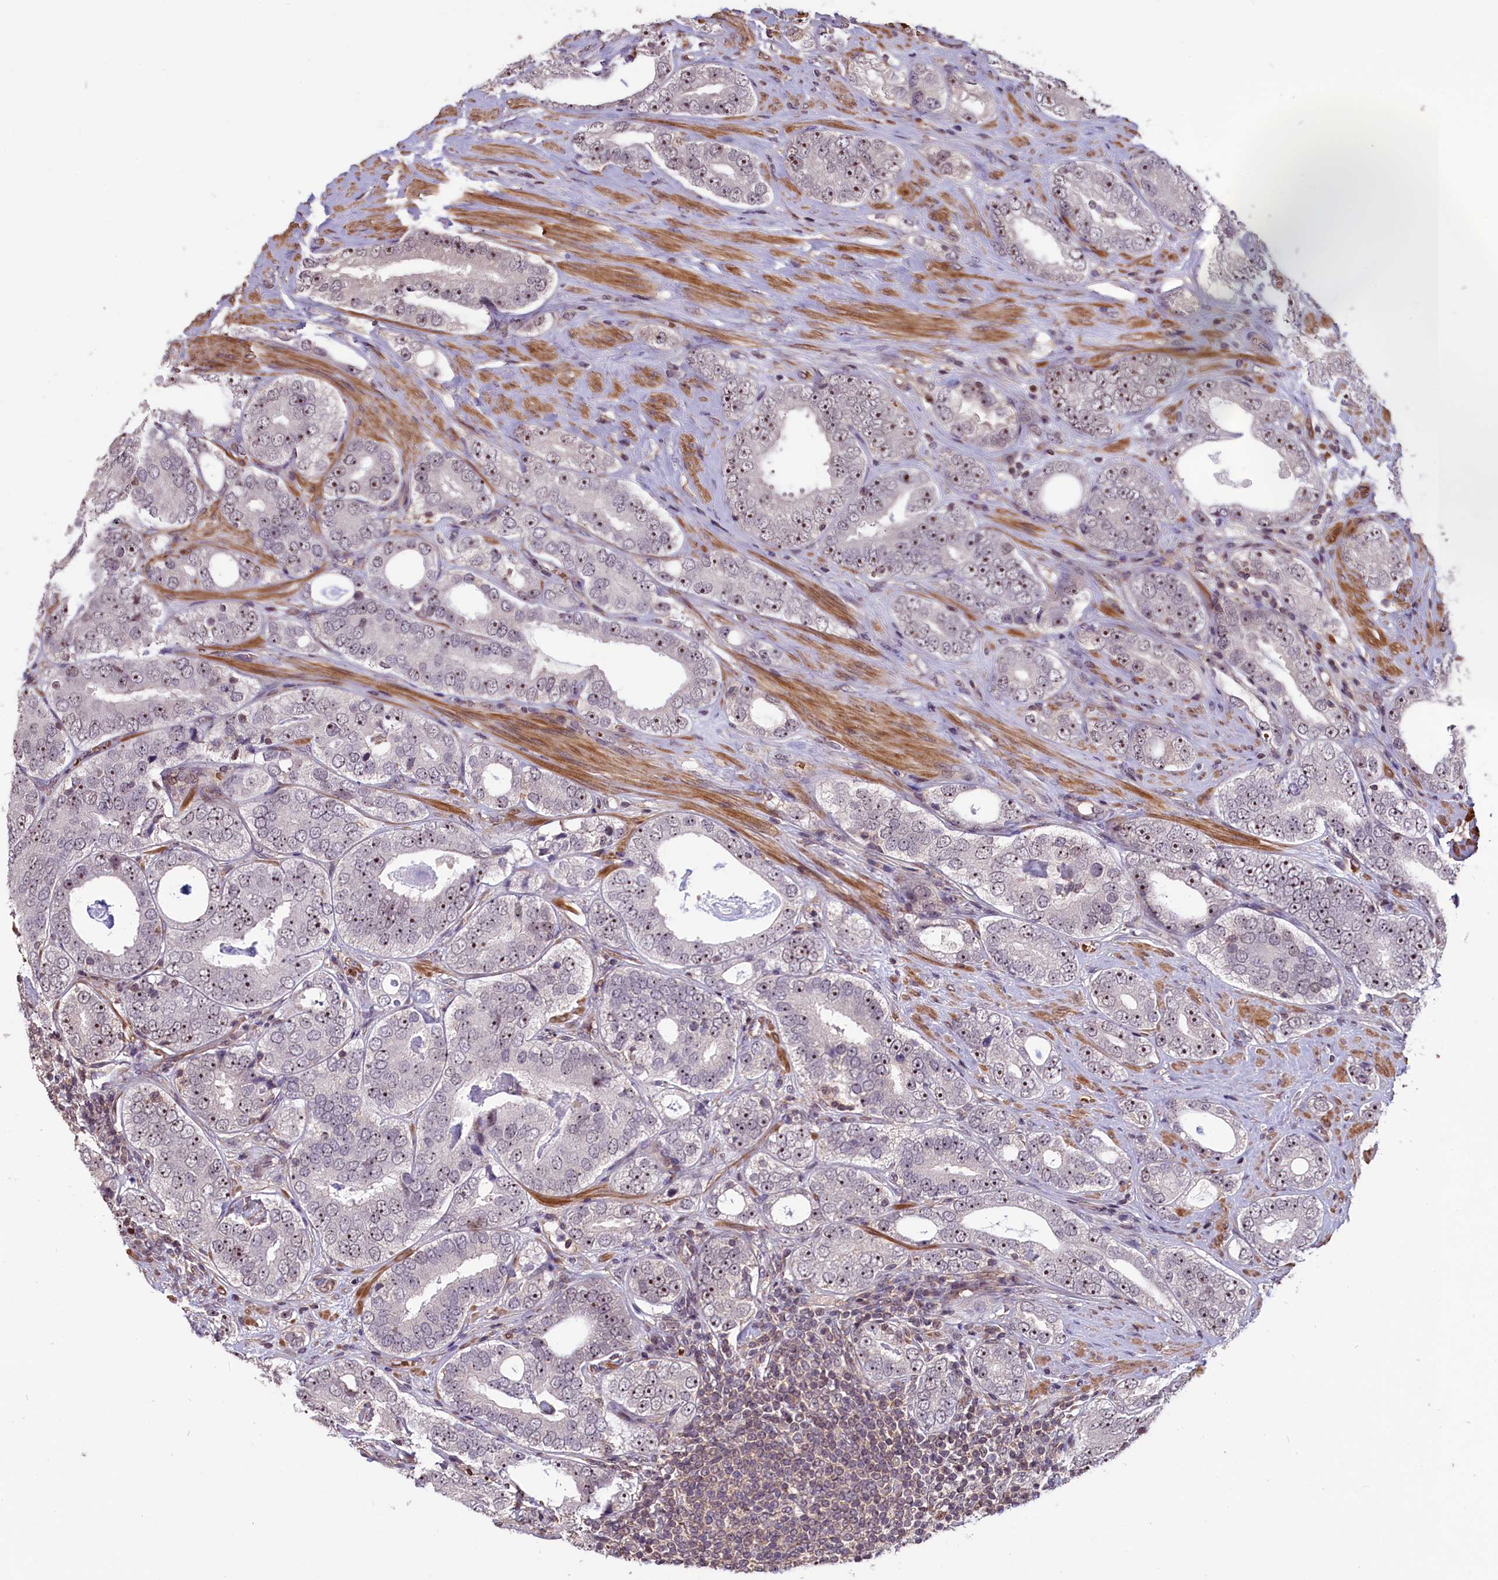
{"staining": {"intensity": "moderate", "quantity": "<25%", "location": "nuclear"}, "tissue": "prostate cancer", "cell_type": "Tumor cells", "image_type": "cancer", "snomed": [{"axis": "morphology", "description": "Adenocarcinoma, High grade"}, {"axis": "topography", "description": "Prostate"}], "caption": "Immunohistochemical staining of prostate cancer exhibits moderate nuclear protein staining in about <25% of tumor cells. Nuclei are stained in blue.", "gene": "SHFL", "patient": {"sex": "male", "age": 56}}